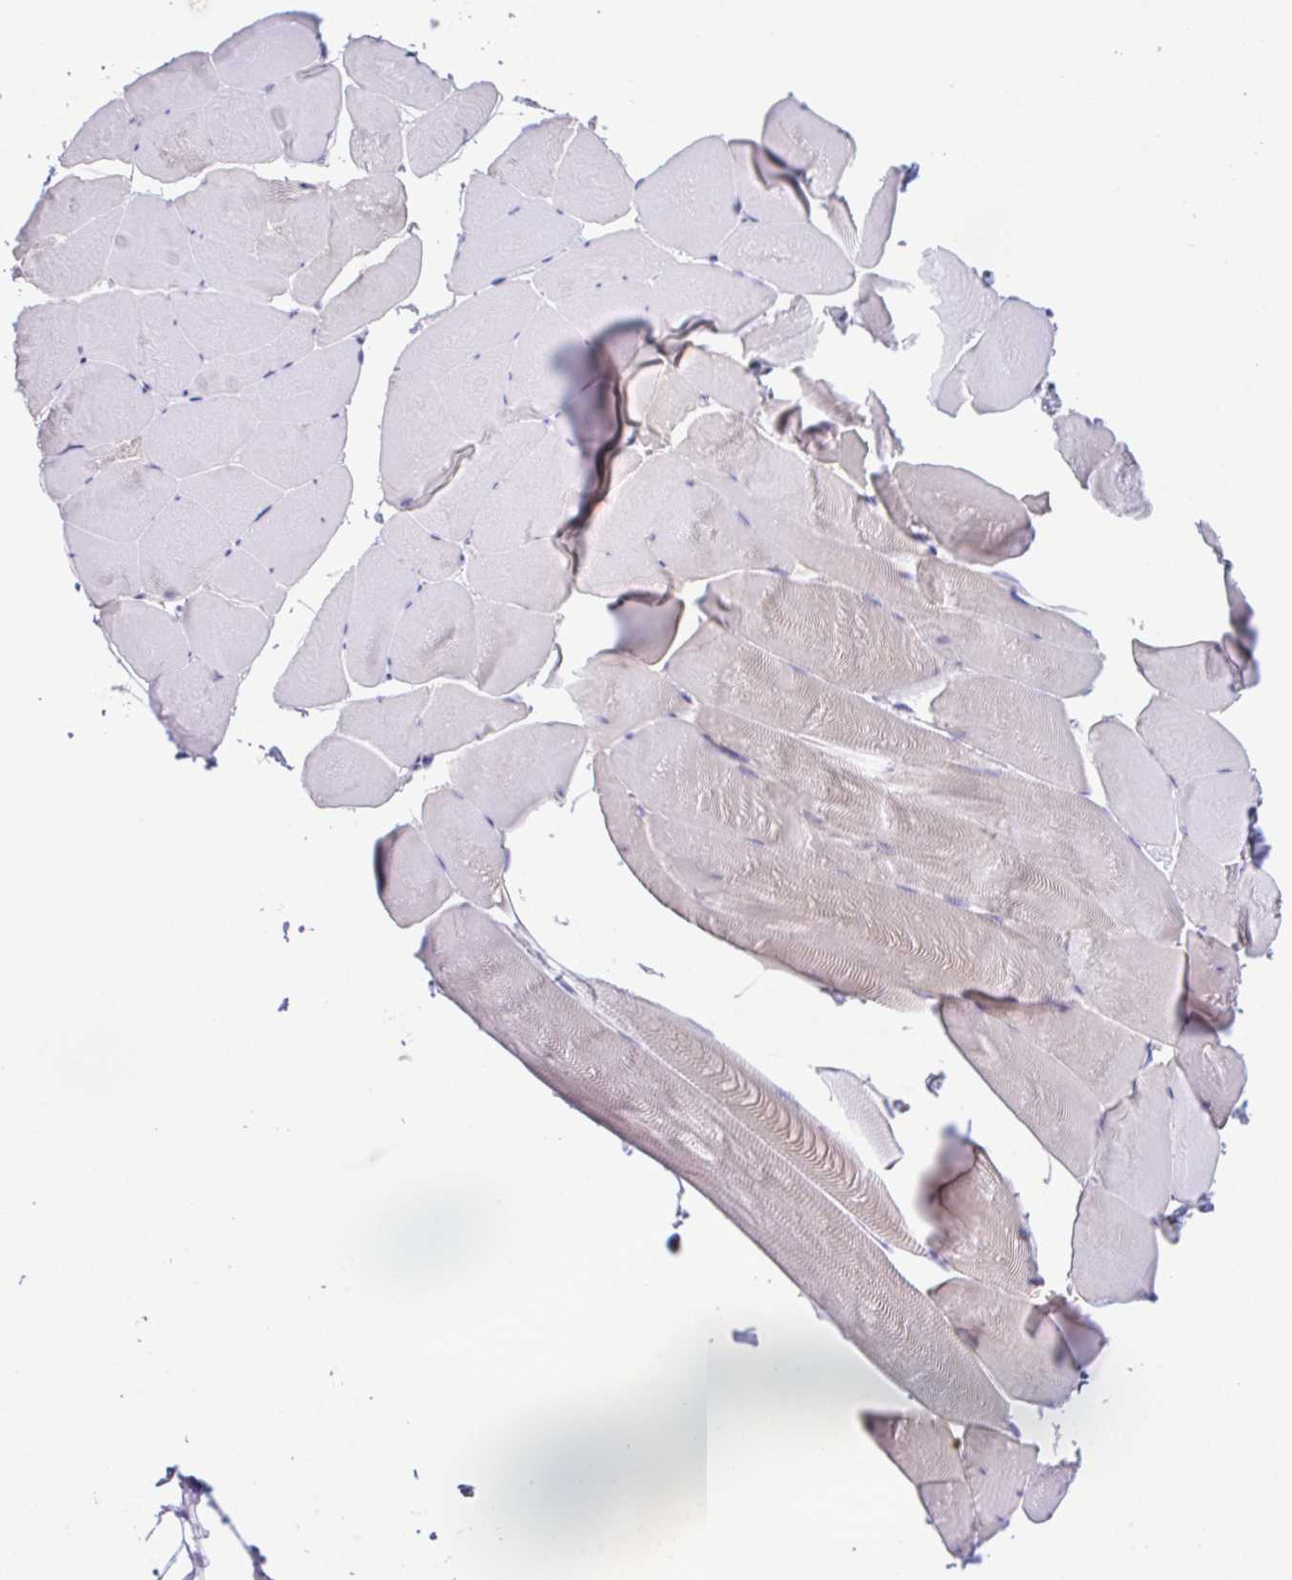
{"staining": {"intensity": "negative", "quantity": "none", "location": "none"}, "tissue": "skeletal muscle", "cell_type": "Myocytes", "image_type": "normal", "snomed": [{"axis": "morphology", "description": "Normal tissue, NOS"}, {"axis": "topography", "description": "Skeletal muscle"}], "caption": "Myocytes show no significant expression in normal skeletal muscle. The staining was performed using DAB (3,3'-diaminobenzidine) to visualize the protein expression in brown, while the nuclei were stained in blue with hematoxylin (Magnification: 20x).", "gene": "HACD4", "patient": {"sex": "female", "age": 64}}